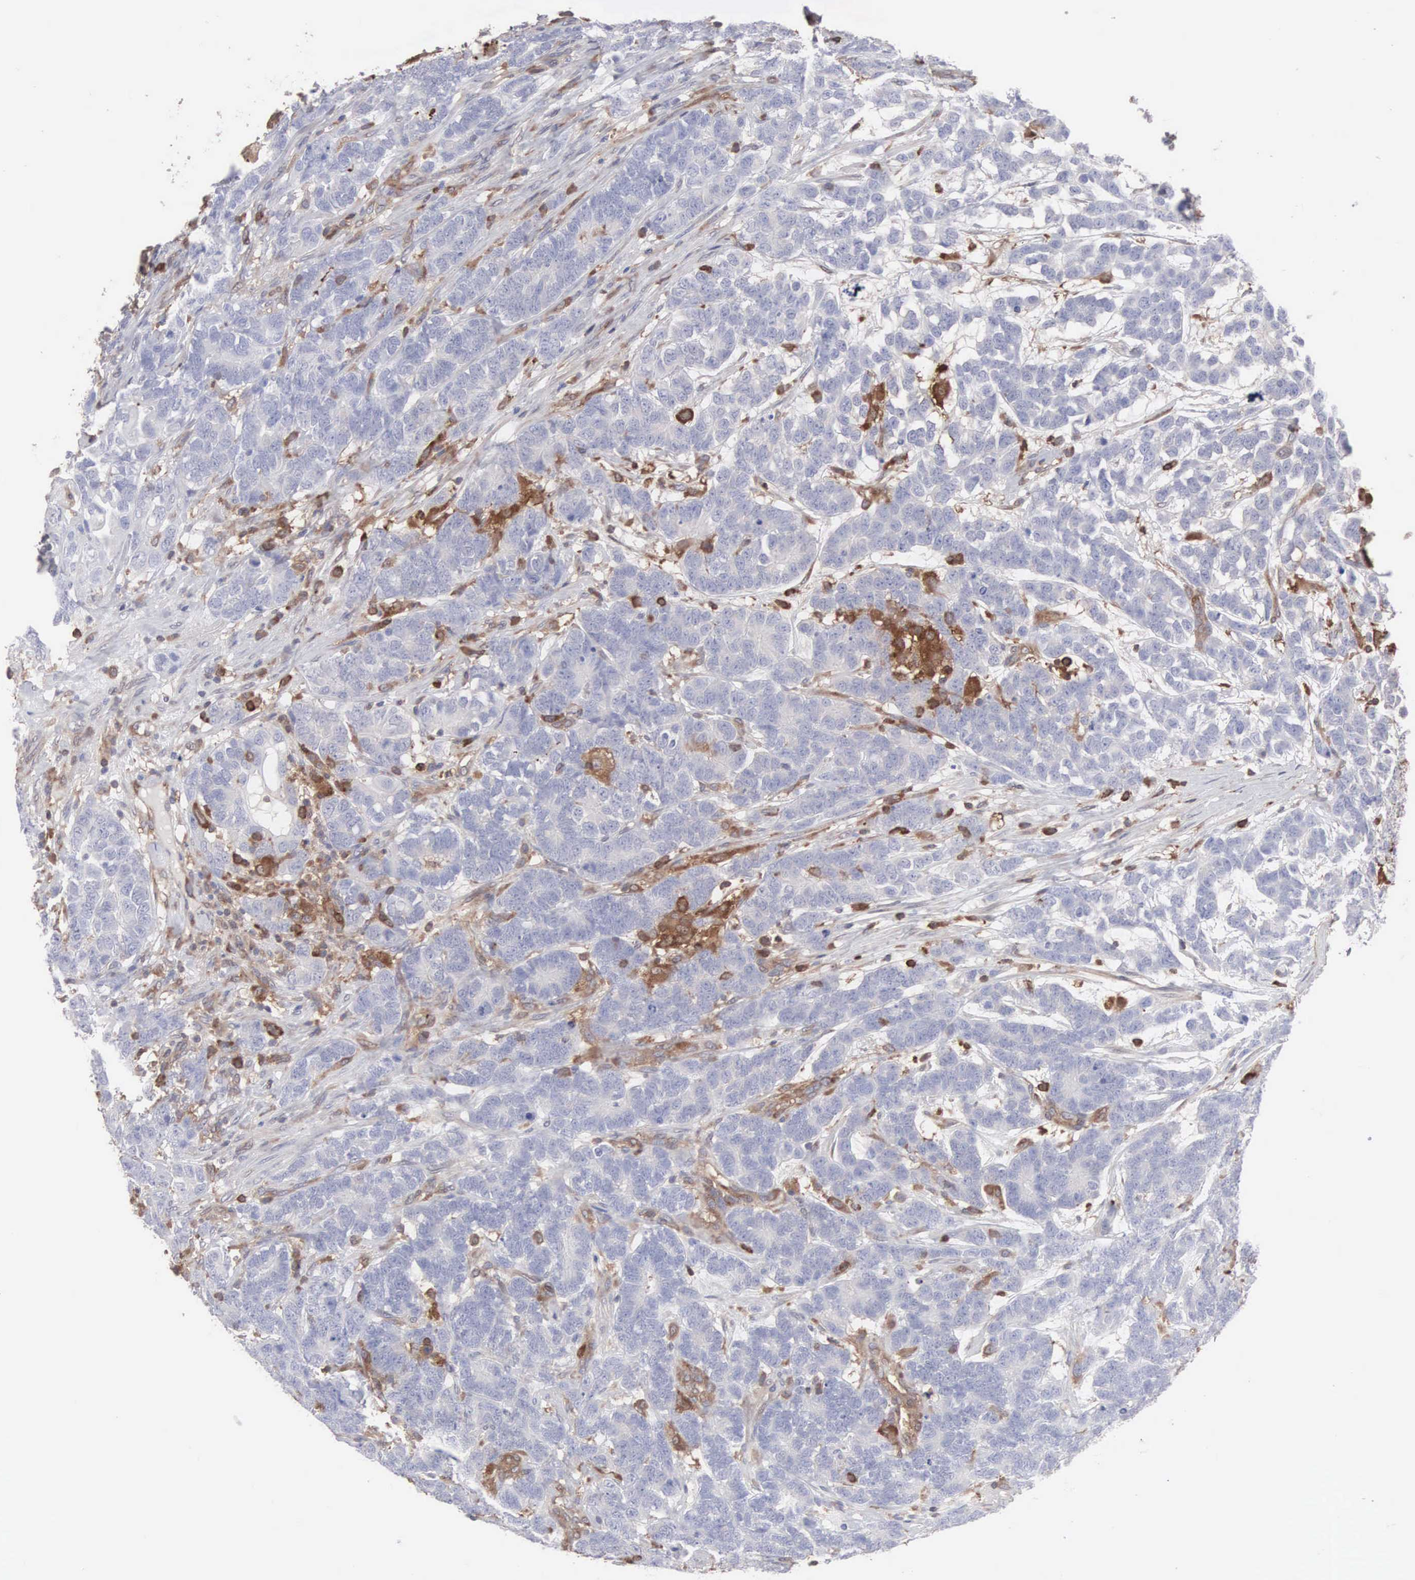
{"staining": {"intensity": "negative", "quantity": "none", "location": "none"}, "tissue": "testis cancer", "cell_type": "Tumor cells", "image_type": "cancer", "snomed": [{"axis": "morphology", "description": "Carcinoma, Embryonal, NOS"}, {"axis": "topography", "description": "Testis"}], "caption": "Immunohistochemistry (IHC) photomicrograph of neoplastic tissue: human embryonal carcinoma (testis) stained with DAB reveals no significant protein positivity in tumor cells. (Stains: DAB immunohistochemistry with hematoxylin counter stain, Microscopy: brightfield microscopy at high magnification).", "gene": "MTHFD1", "patient": {"sex": "male", "age": 26}}